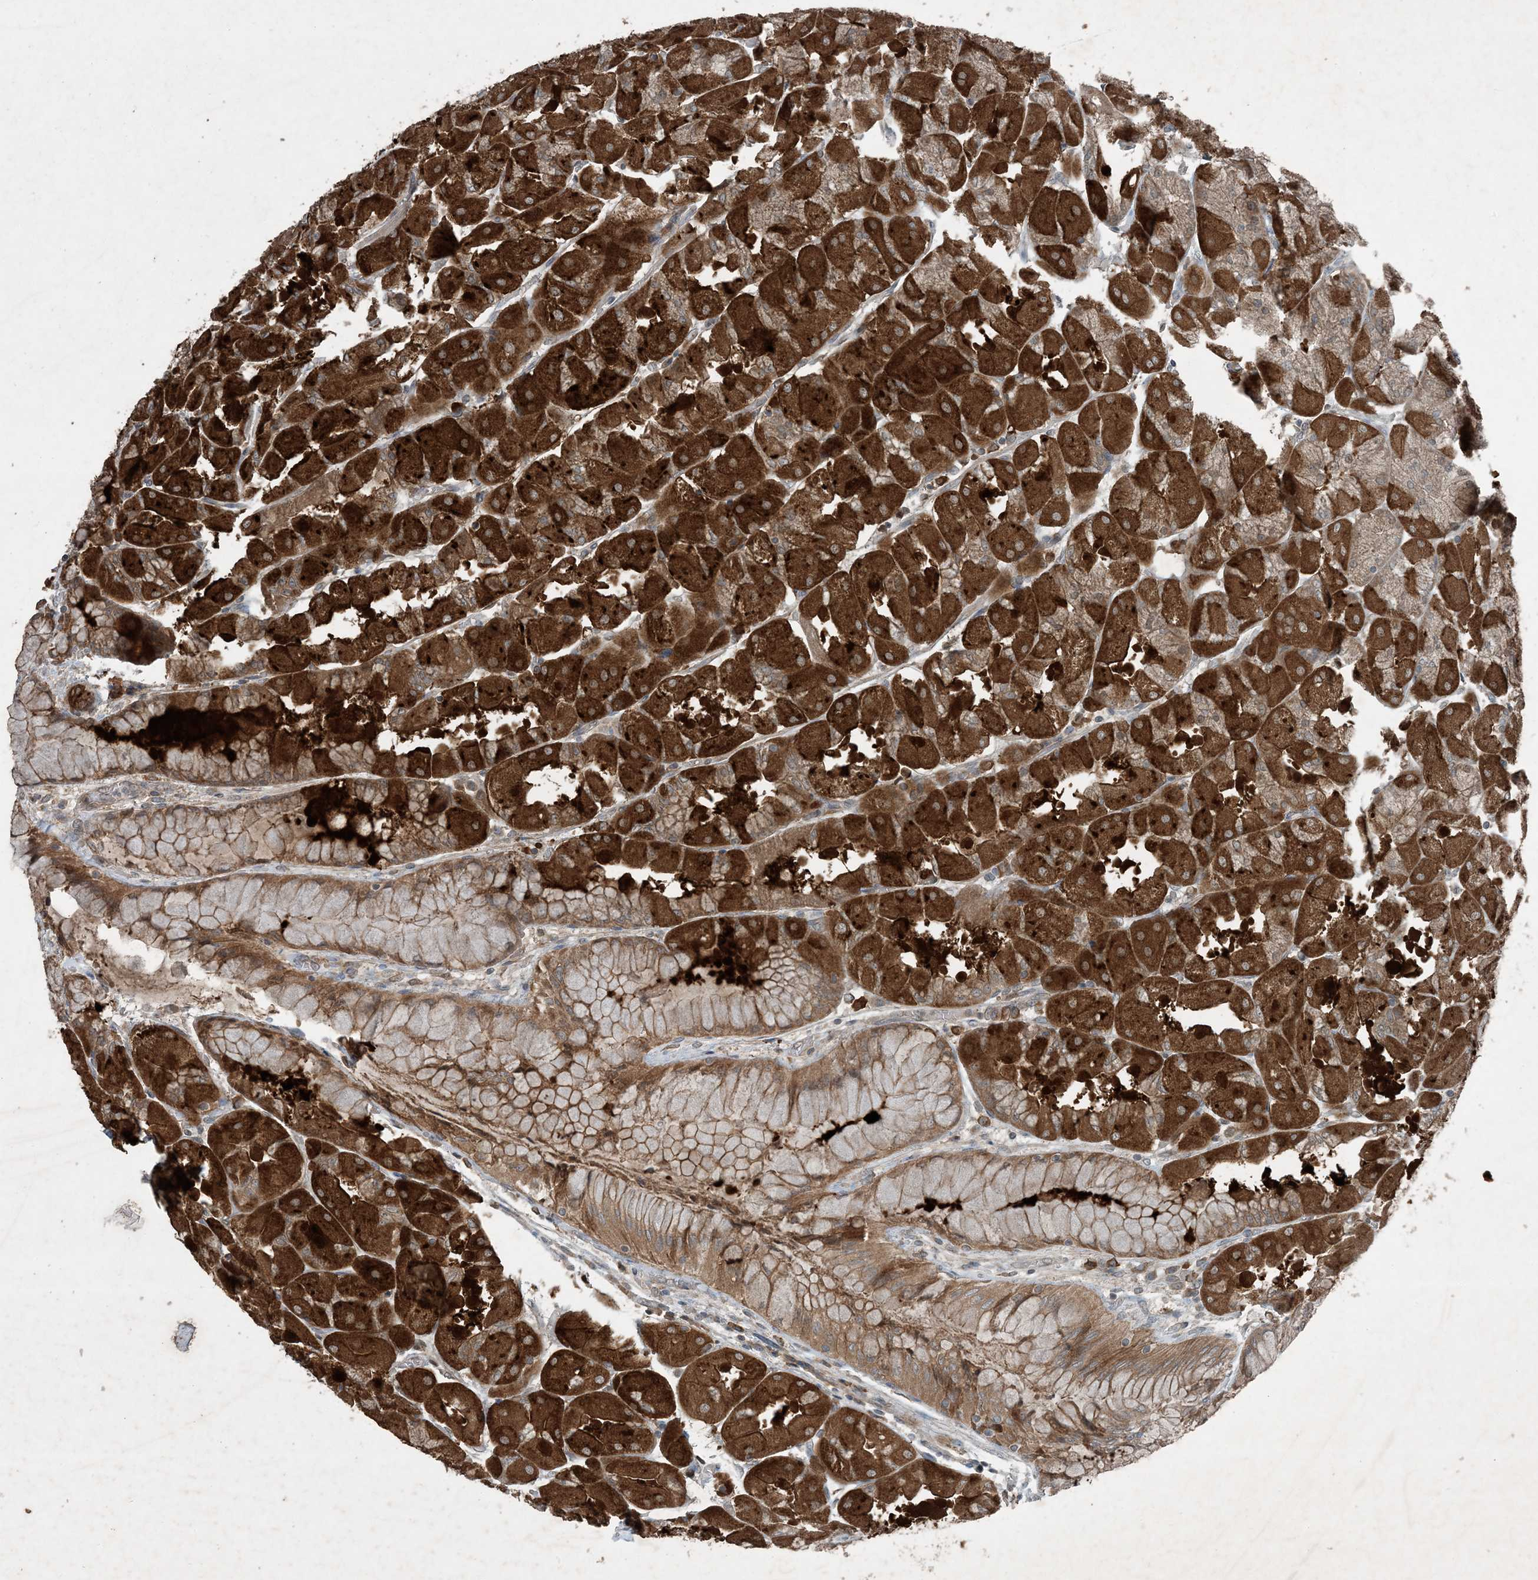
{"staining": {"intensity": "strong", "quantity": ">75%", "location": "cytoplasmic/membranous"}, "tissue": "stomach", "cell_type": "Glandular cells", "image_type": "normal", "snomed": [{"axis": "morphology", "description": "Normal tissue, NOS"}, {"axis": "topography", "description": "Stomach"}], "caption": "Glandular cells display high levels of strong cytoplasmic/membranous staining in approximately >75% of cells in unremarkable human stomach.", "gene": "MDN1", "patient": {"sex": "female", "age": 61}}